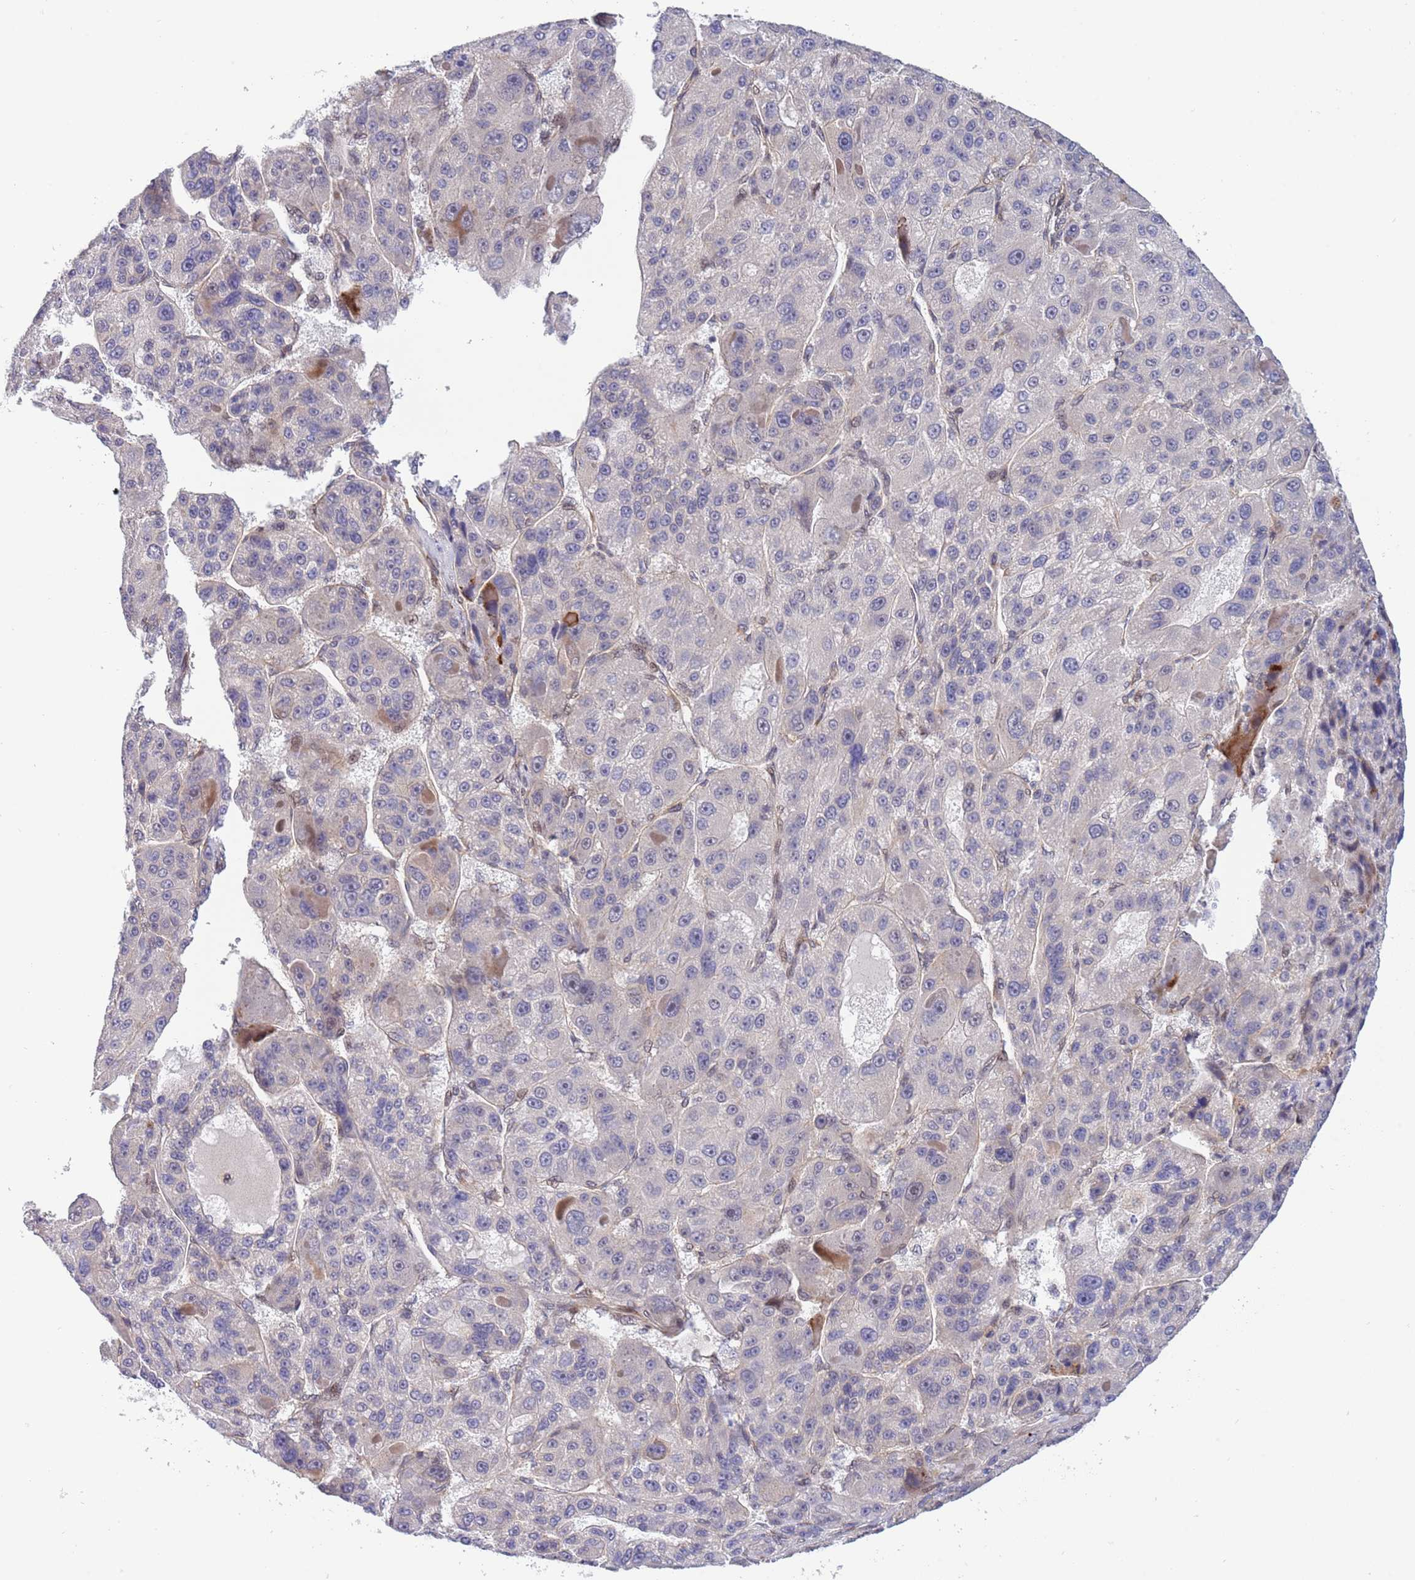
{"staining": {"intensity": "negative", "quantity": "none", "location": "none"}, "tissue": "liver cancer", "cell_type": "Tumor cells", "image_type": "cancer", "snomed": [{"axis": "morphology", "description": "Carcinoma, Hepatocellular, NOS"}, {"axis": "topography", "description": "Liver"}], "caption": "The image reveals no staining of tumor cells in liver cancer (hepatocellular carcinoma).", "gene": "TBX10", "patient": {"sex": "male", "age": 76}}